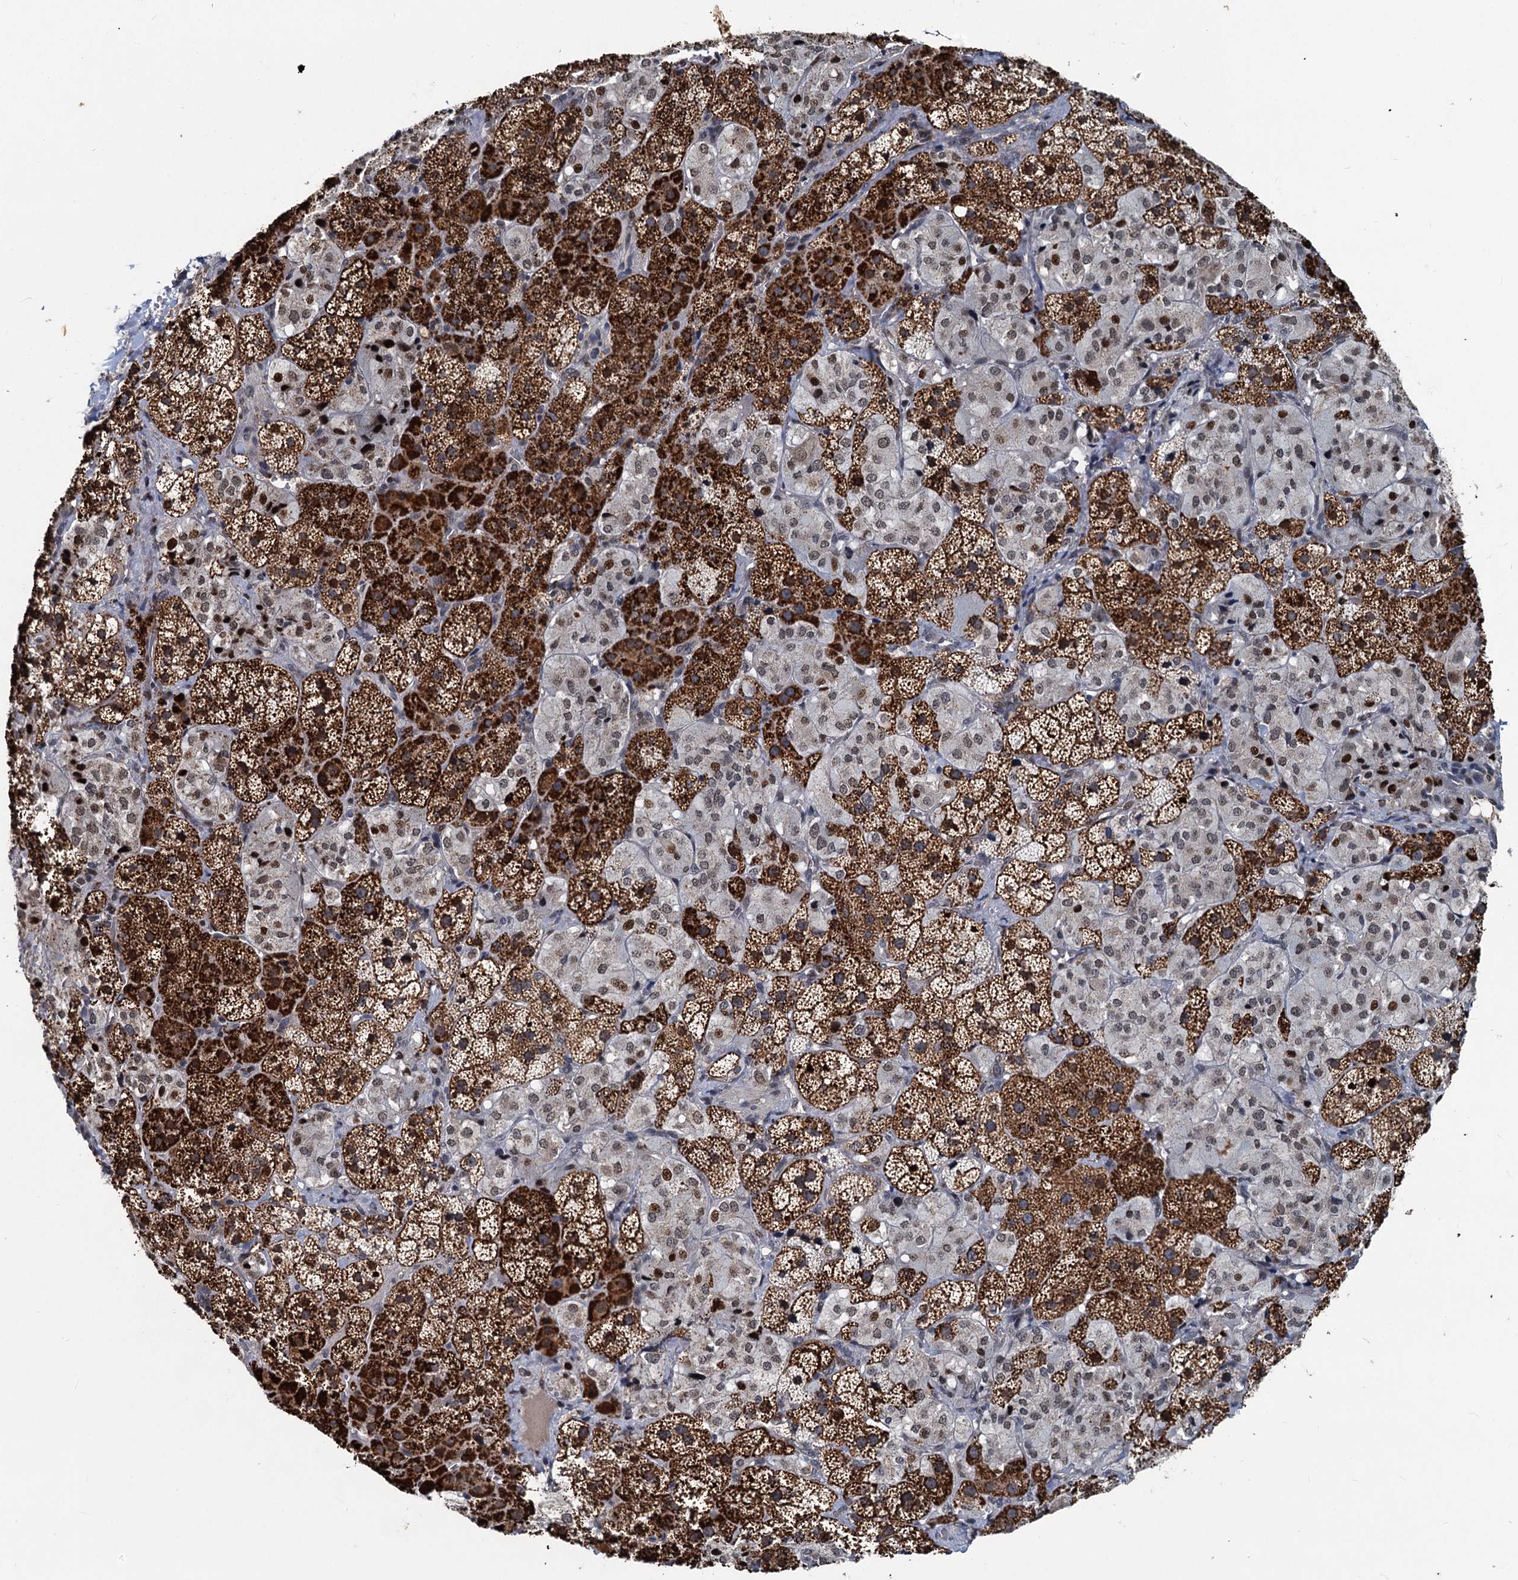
{"staining": {"intensity": "strong", "quantity": "25%-75%", "location": "cytoplasmic/membranous,nuclear"}, "tissue": "adrenal gland", "cell_type": "Glandular cells", "image_type": "normal", "snomed": [{"axis": "morphology", "description": "Normal tissue, NOS"}, {"axis": "topography", "description": "Adrenal gland"}], "caption": "This is a micrograph of immunohistochemistry staining of normal adrenal gland, which shows strong positivity in the cytoplasmic/membranous,nuclear of glandular cells.", "gene": "RITA1", "patient": {"sex": "female", "age": 44}}